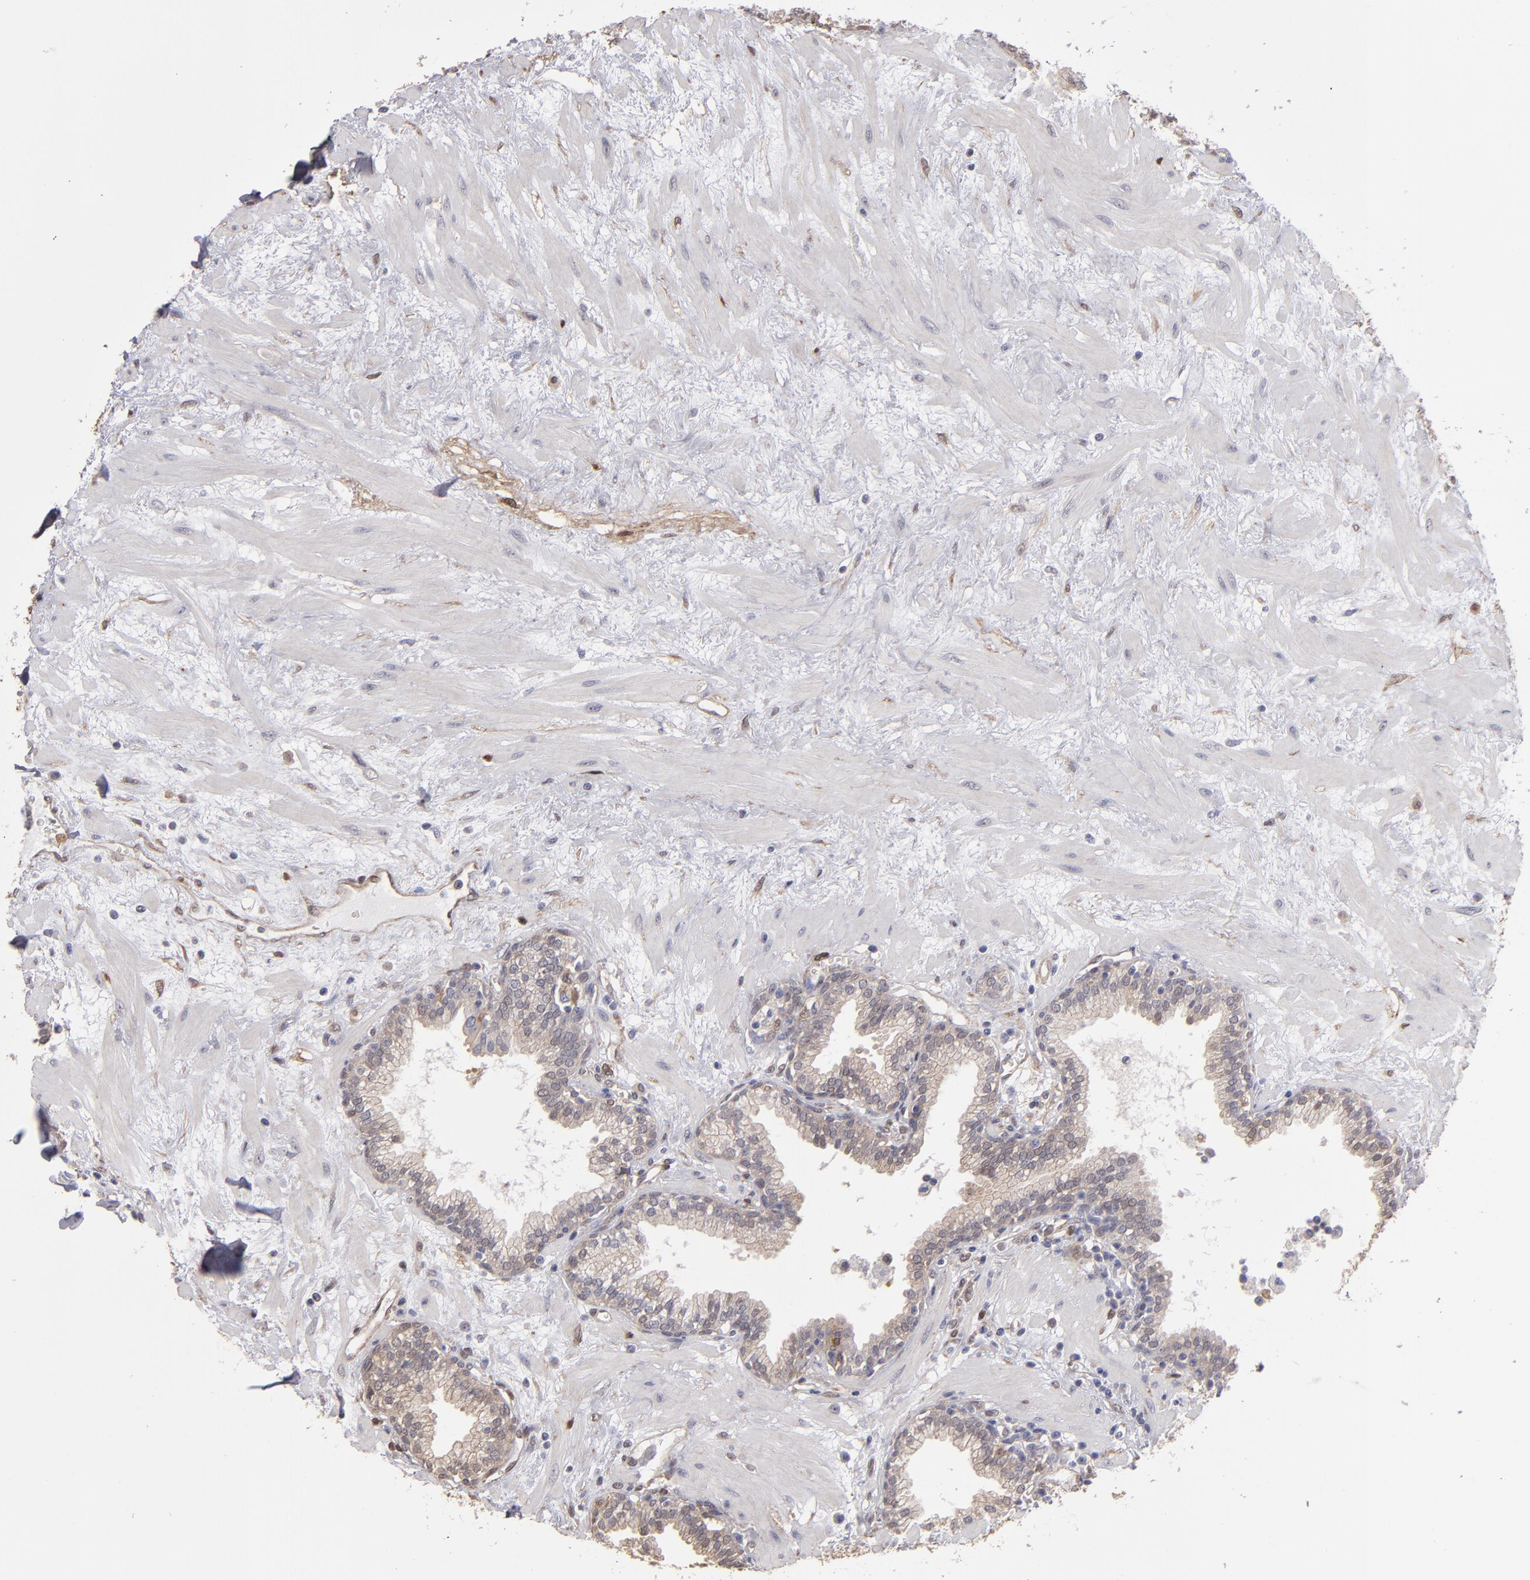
{"staining": {"intensity": "moderate", "quantity": ">75%", "location": "cytoplasmic/membranous"}, "tissue": "prostate", "cell_type": "Glandular cells", "image_type": "normal", "snomed": [{"axis": "morphology", "description": "Normal tissue, NOS"}, {"axis": "topography", "description": "Prostate"}], "caption": "Immunohistochemical staining of unremarkable human prostate exhibits medium levels of moderate cytoplasmic/membranous positivity in about >75% of glandular cells.", "gene": "NDRG2", "patient": {"sex": "male", "age": 64}}